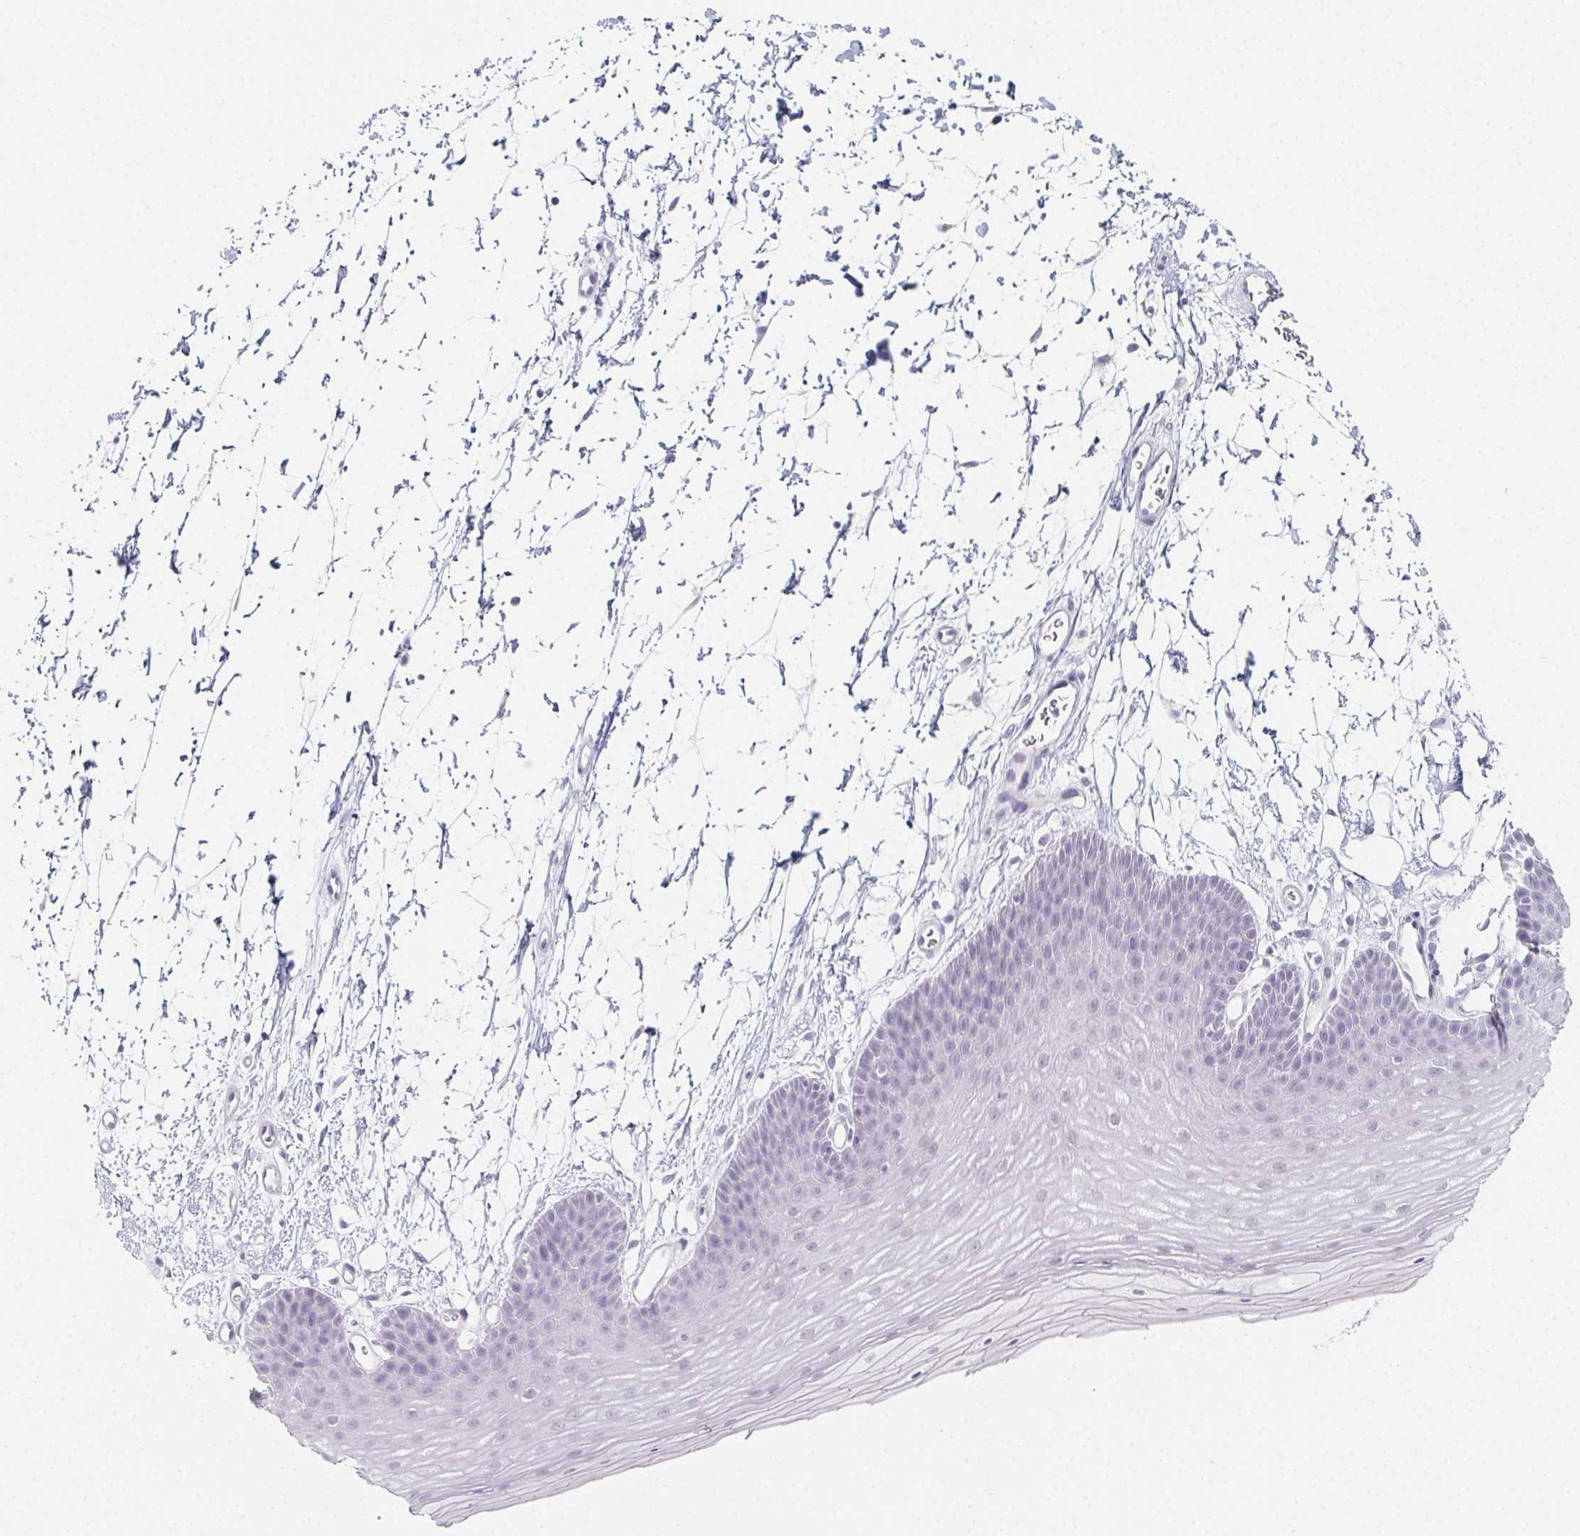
{"staining": {"intensity": "negative", "quantity": "none", "location": "none"}, "tissue": "skin", "cell_type": "Epidermal cells", "image_type": "normal", "snomed": [{"axis": "morphology", "description": "Normal tissue, NOS"}, {"axis": "topography", "description": "Anal"}], "caption": "Immunohistochemistry of benign skin displays no staining in epidermal cells. The staining was performed using DAB to visualize the protein expression in brown, while the nuclei were stained in blue with hematoxylin (Magnification: 20x).", "gene": "GLIPR1L1", "patient": {"sex": "male", "age": 53}}